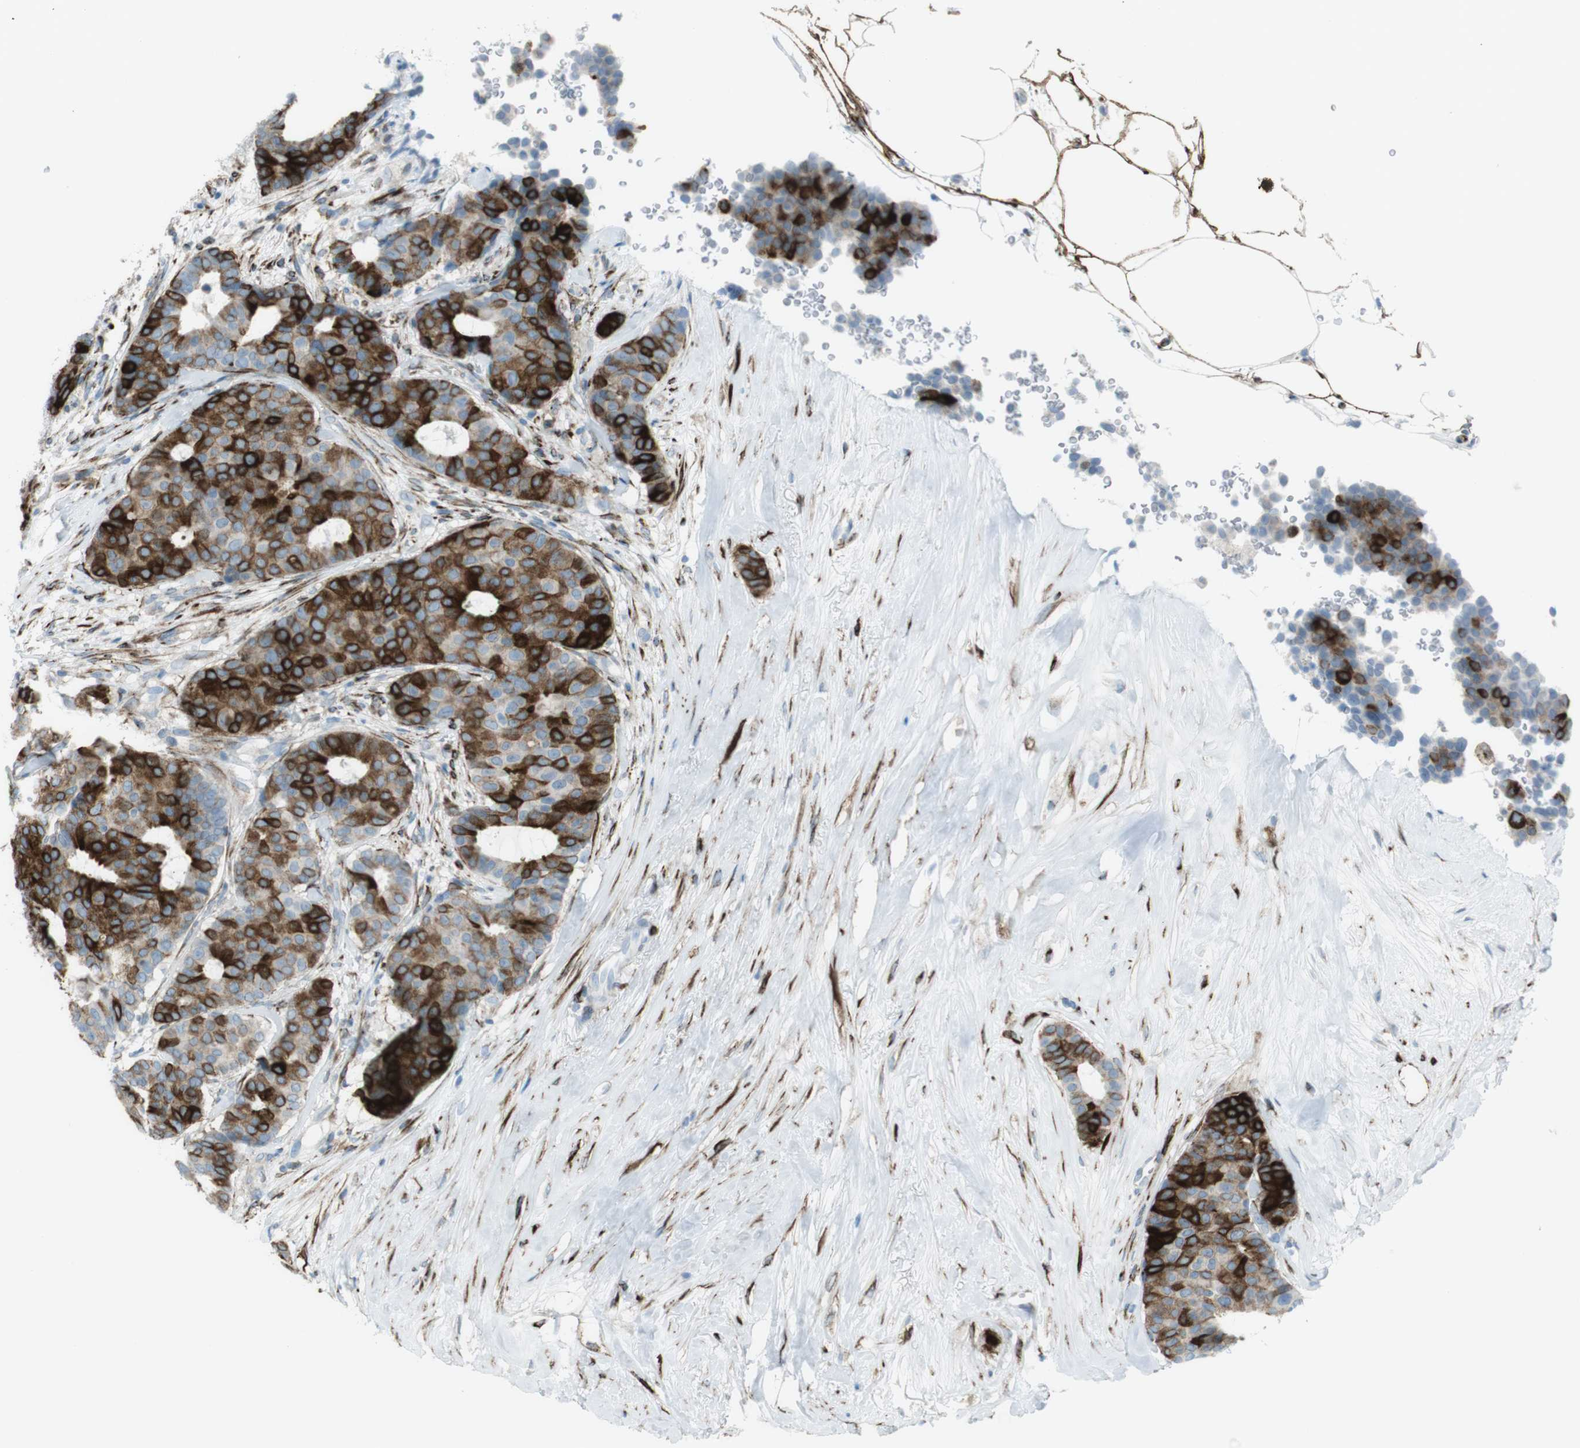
{"staining": {"intensity": "strong", "quantity": ">75%", "location": "cytoplasmic/membranous"}, "tissue": "breast cancer", "cell_type": "Tumor cells", "image_type": "cancer", "snomed": [{"axis": "morphology", "description": "Duct carcinoma"}, {"axis": "topography", "description": "Breast"}], "caption": "A high-resolution micrograph shows immunohistochemistry (IHC) staining of breast cancer (invasive ductal carcinoma), which displays strong cytoplasmic/membranous expression in approximately >75% of tumor cells. (brown staining indicates protein expression, while blue staining denotes nuclei).", "gene": "TUBB2A", "patient": {"sex": "female", "age": 75}}